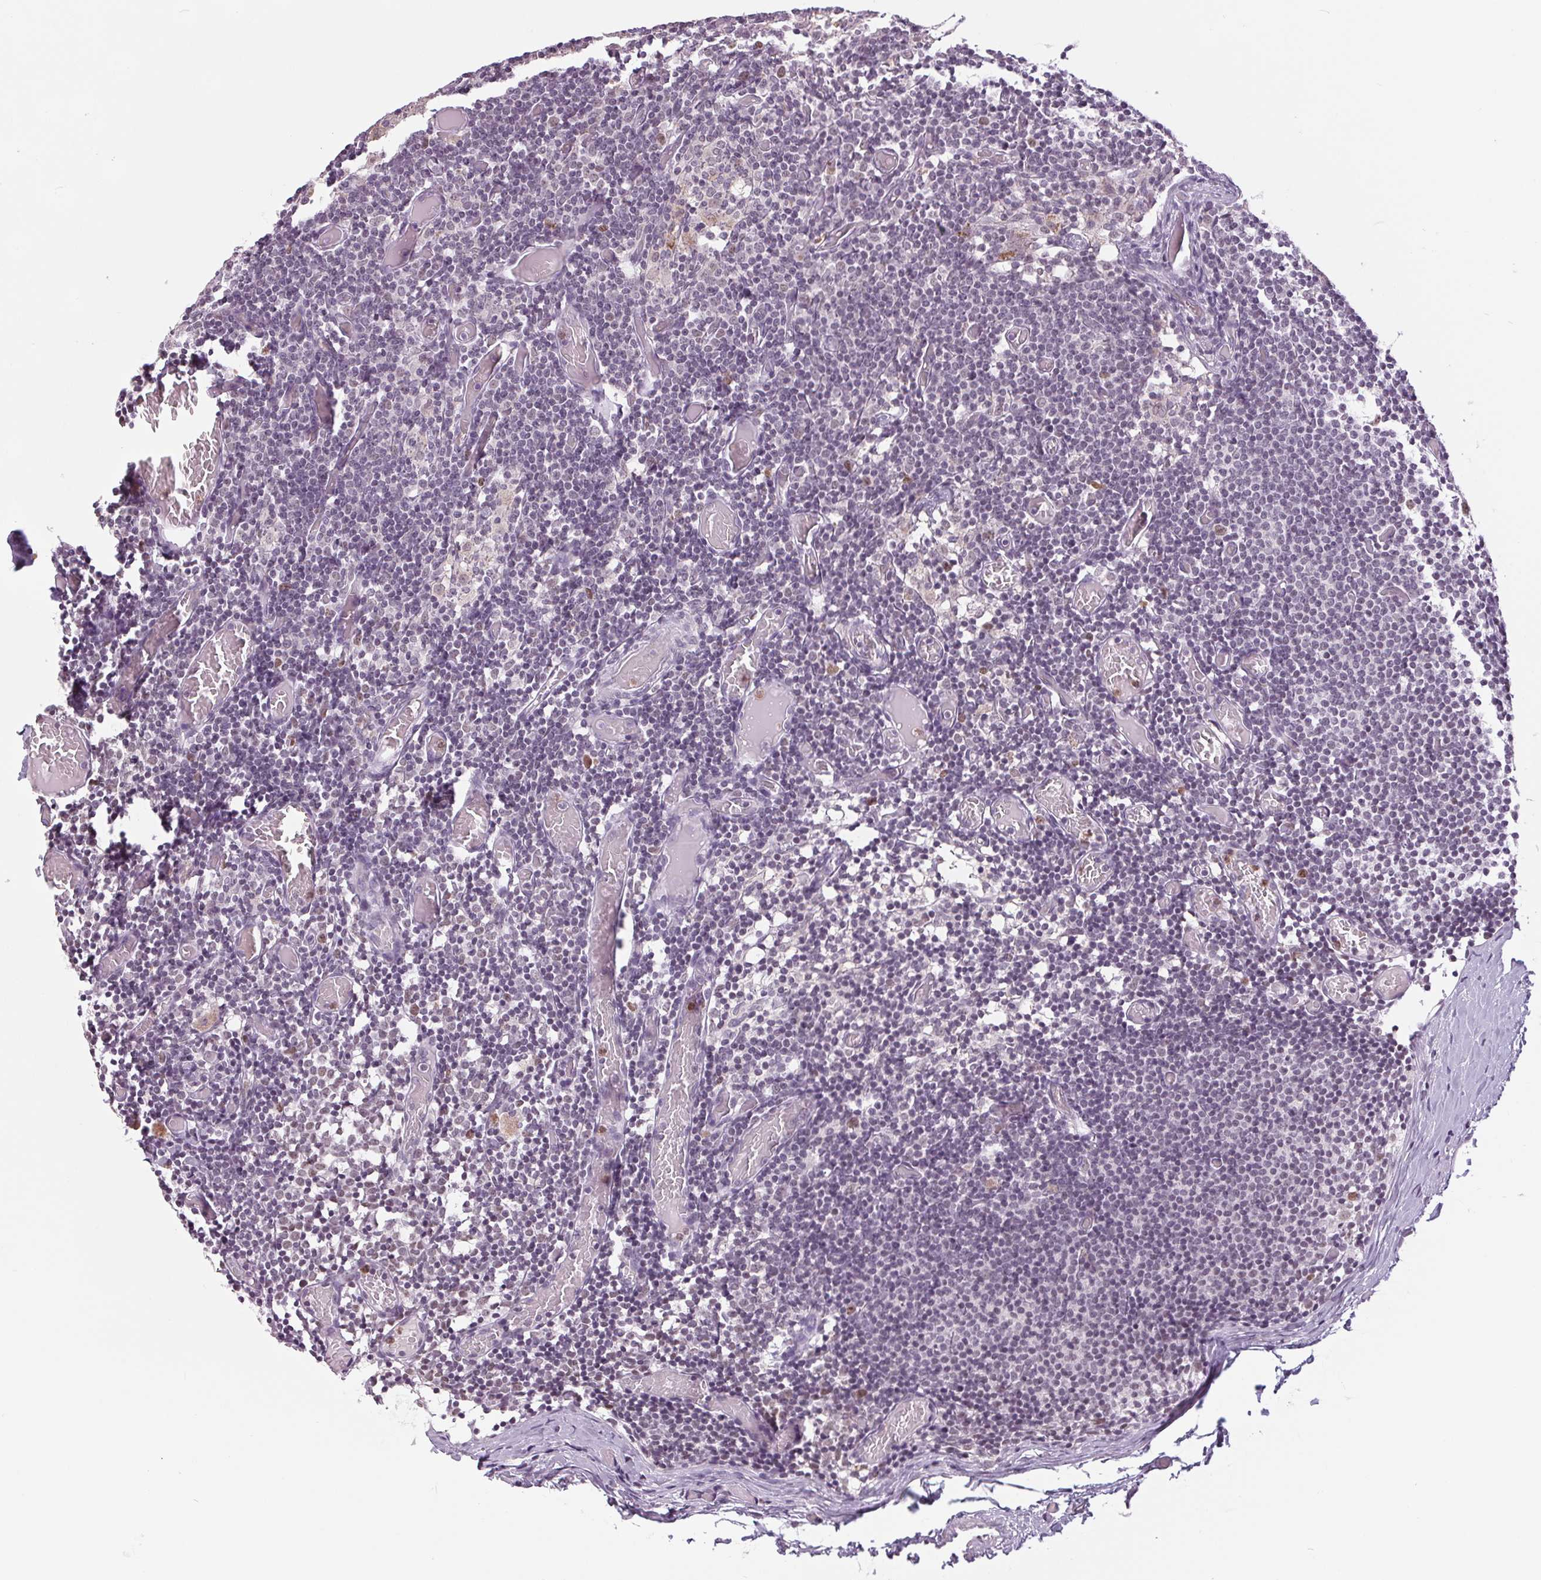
{"staining": {"intensity": "negative", "quantity": "none", "location": "none"}, "tissue": "lymph node", "cell_type": "Germinal center cells", "image_type": "normal", "snomed": [{"axis": "morphology", "description": "Normal tissue, NOS"}, {"axis": "topography", "description": "Lymph node"}], "caption": "Image shows no protein positivity in germinal center cells of benign lymph node.", "gene": "SMIM6", "patient": {"sex": "female", "age": 41}}